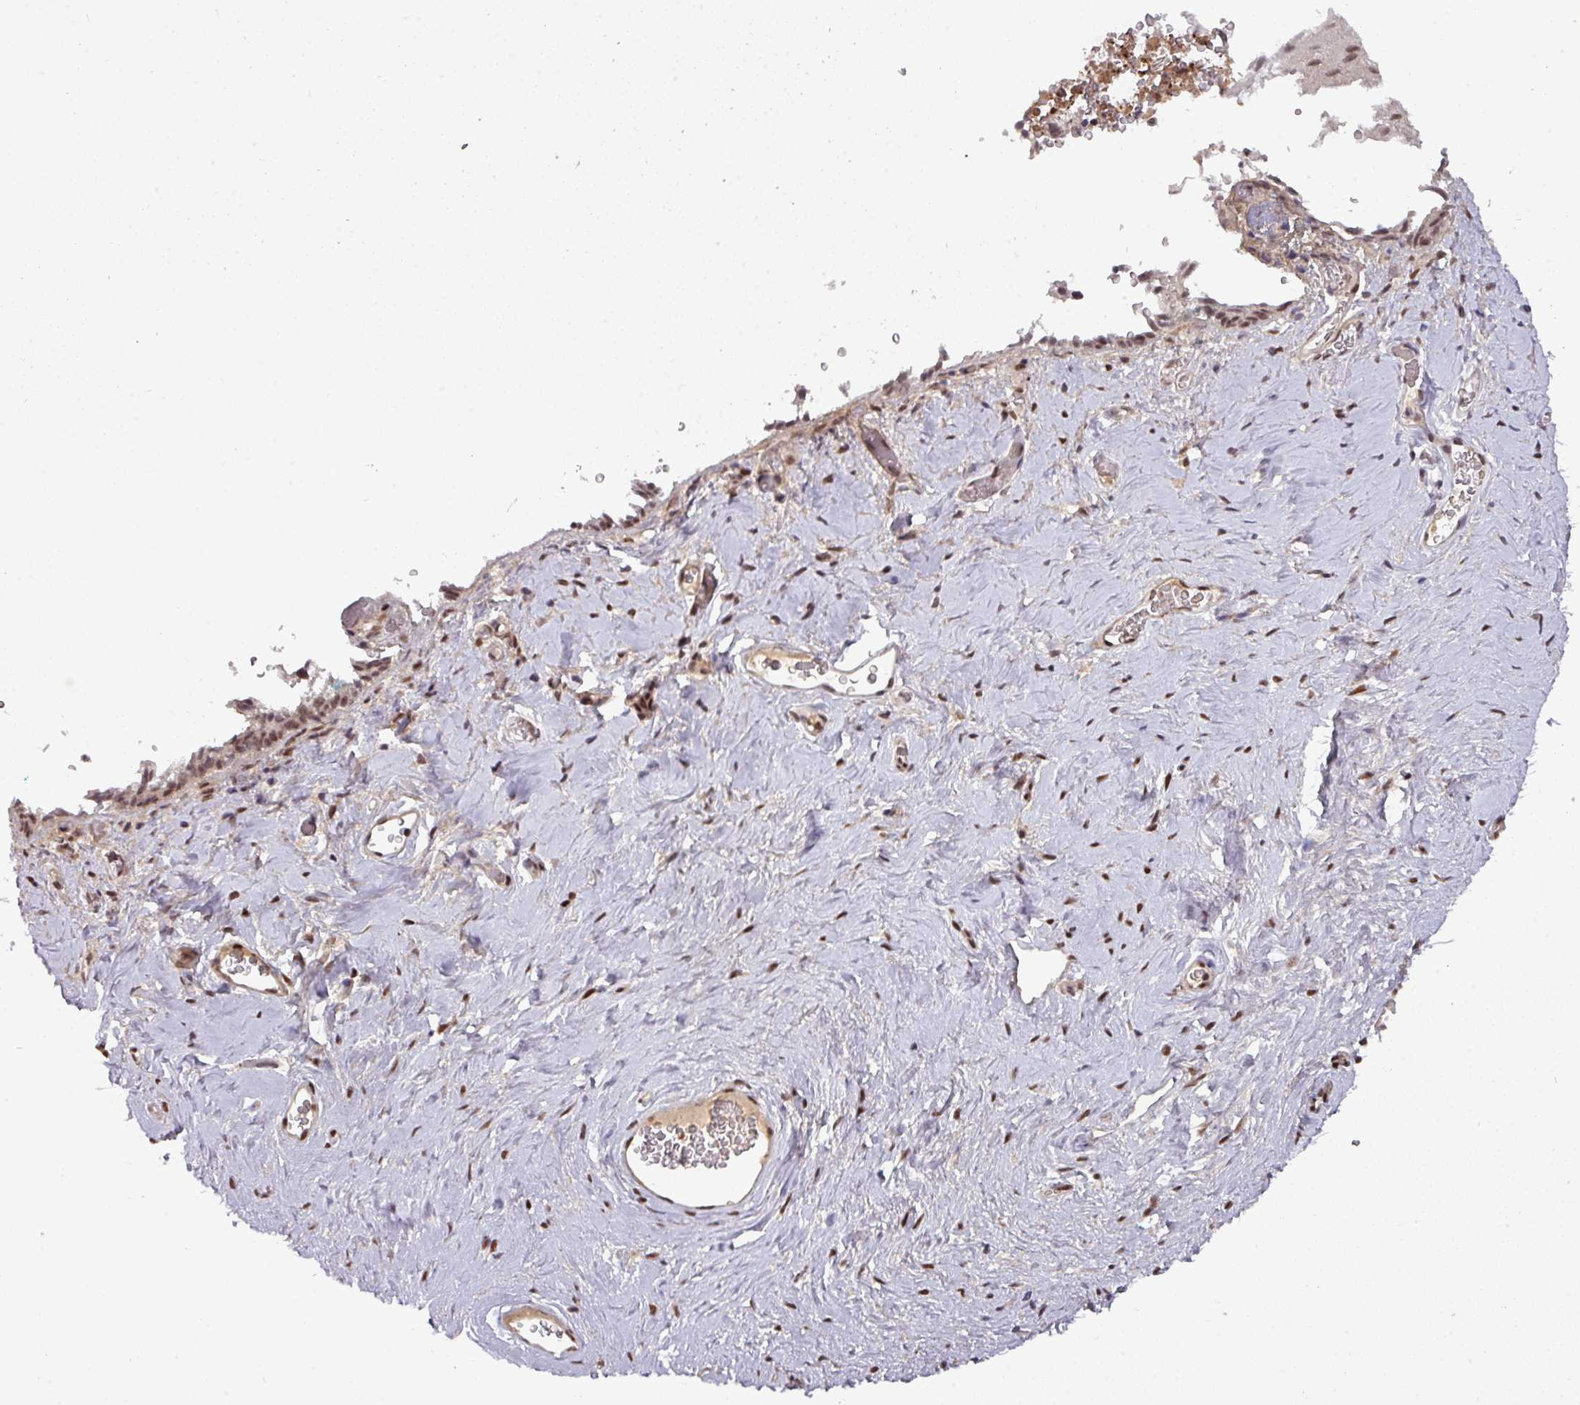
{"staining": {"intensity": "strong", "quantity": "25%-75%", "location": "nuclear"}, "tissue": "vagina", "cell_type": "Squamous epithelial cells", "image_type": "normal", "snomed": [{"axis": "morphology", "description": "Normal tissue, NOS"}, {"axis": "morphology", "description": "Adenocarcinoma, NOS"}, {"axis": "topography", "description": "Rectum"}, {"axis": "topography", "description": "Vagina"}, {"axis": "topography", "description": "Peripheral nerve tissue"}], "caption": "Protein staining exhibits strong nuclear staining in approximately 25%-75% of squamous epithelial cells in unremarkable vagina.", "gene": "CIC", "patient": {"sex": "female", "age": 71}}